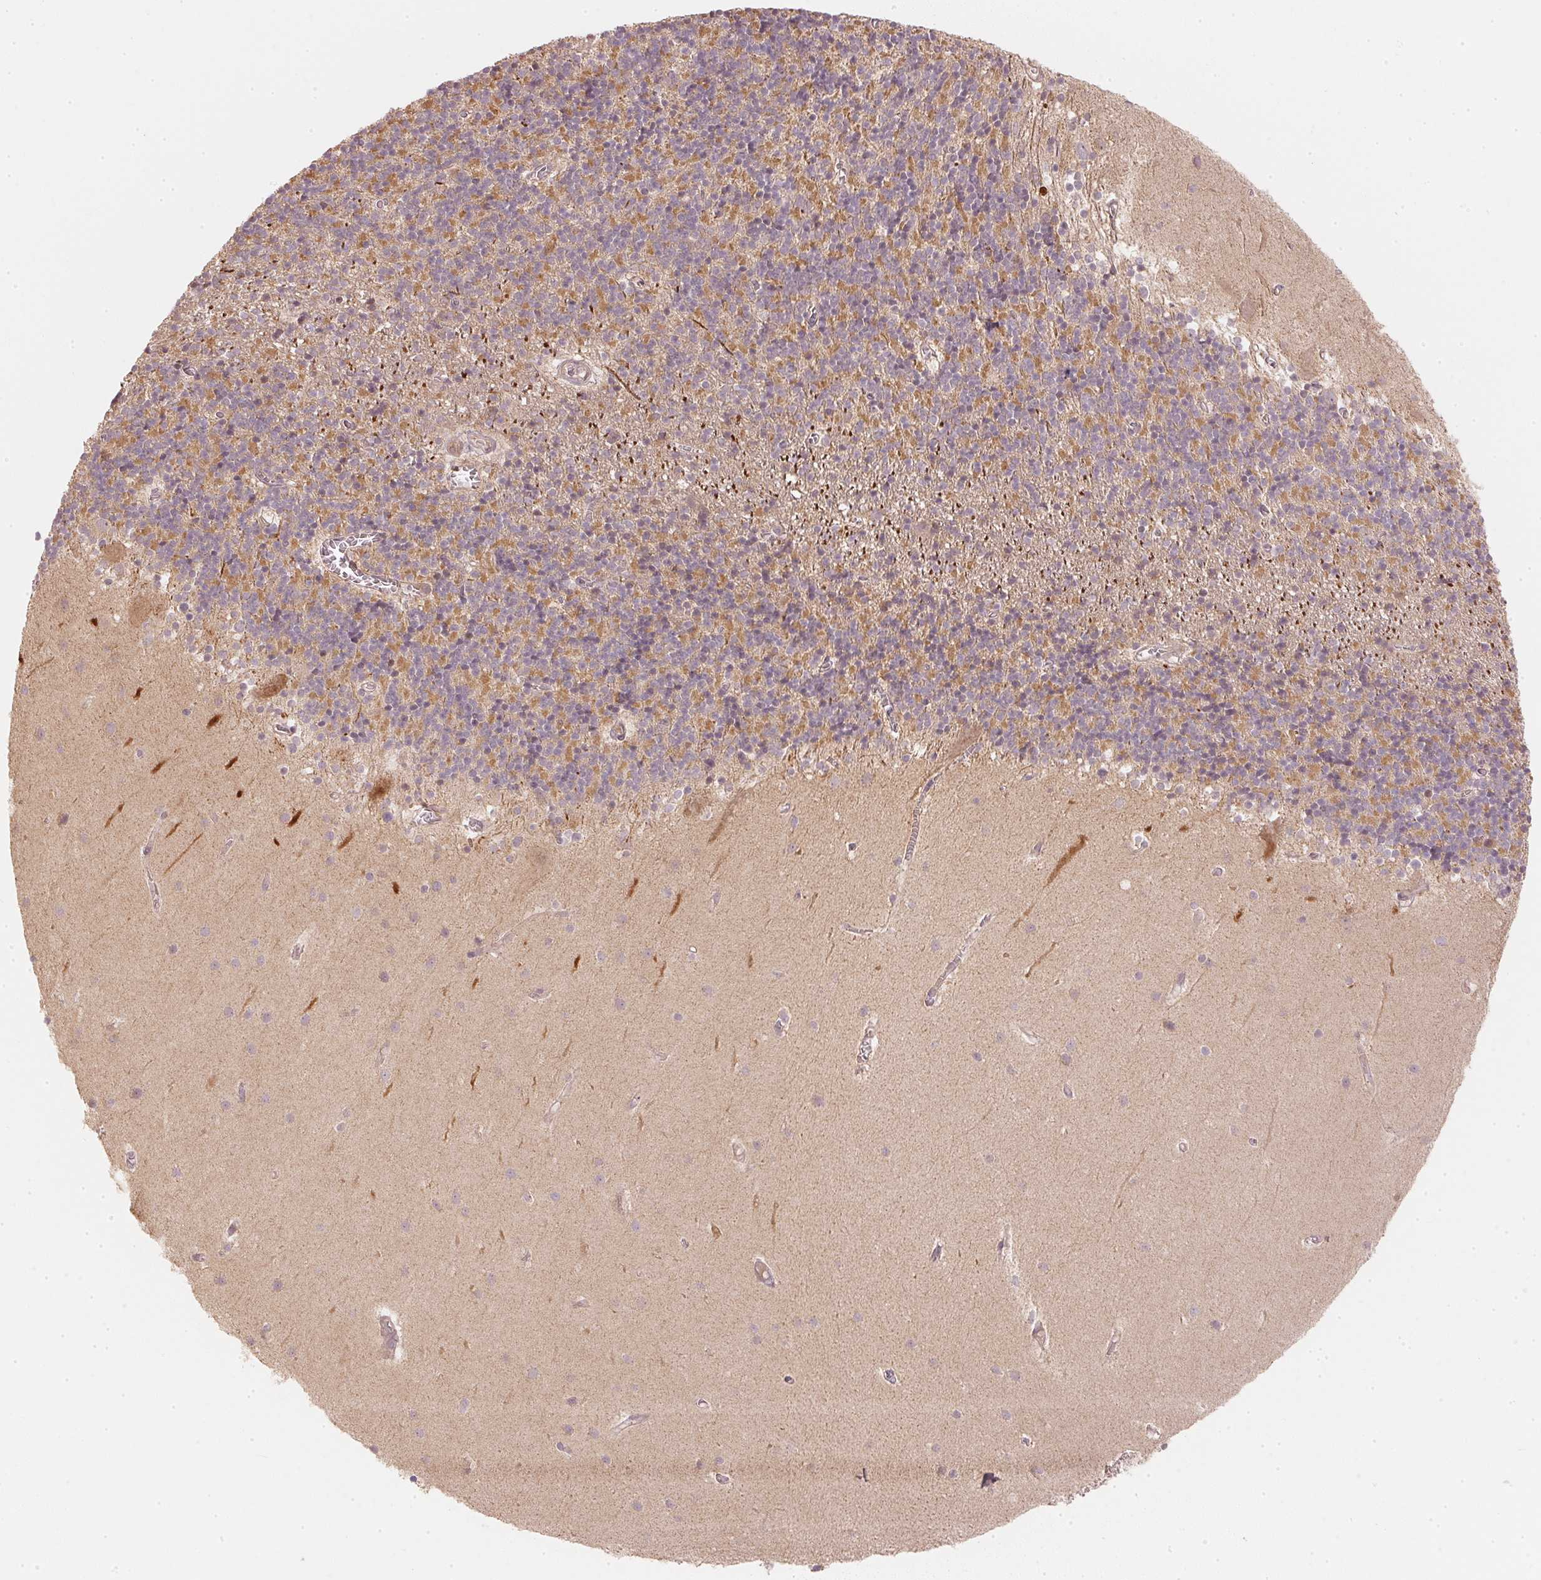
{"staining": {"intensity": "moderate", "quantity": "25%-75%", "location": "cytoplasmic/membranous"}, "tissue": "cerebellum", "cell_type": "Cells in granular layer", "image_type": "normal", "snomed": [{"axis": "morphology", "description": "Normal tissue, NOS"}, {"axis": "topography", "description": "Cerebellum"}], "caption": "The histopathology image displays staining of benign cerebellum, revealing moderate cytoplasmic/membranous protein positivity (brown color) within cells in granular layer. (Stains: DAB (3,3'-diaminobenzidine) in brown, nuclei in blue, Microscopy: brightfield microscopy at high magnification).", "gene": "WDR54", "patient": {"sex": "male", "age": 70}}